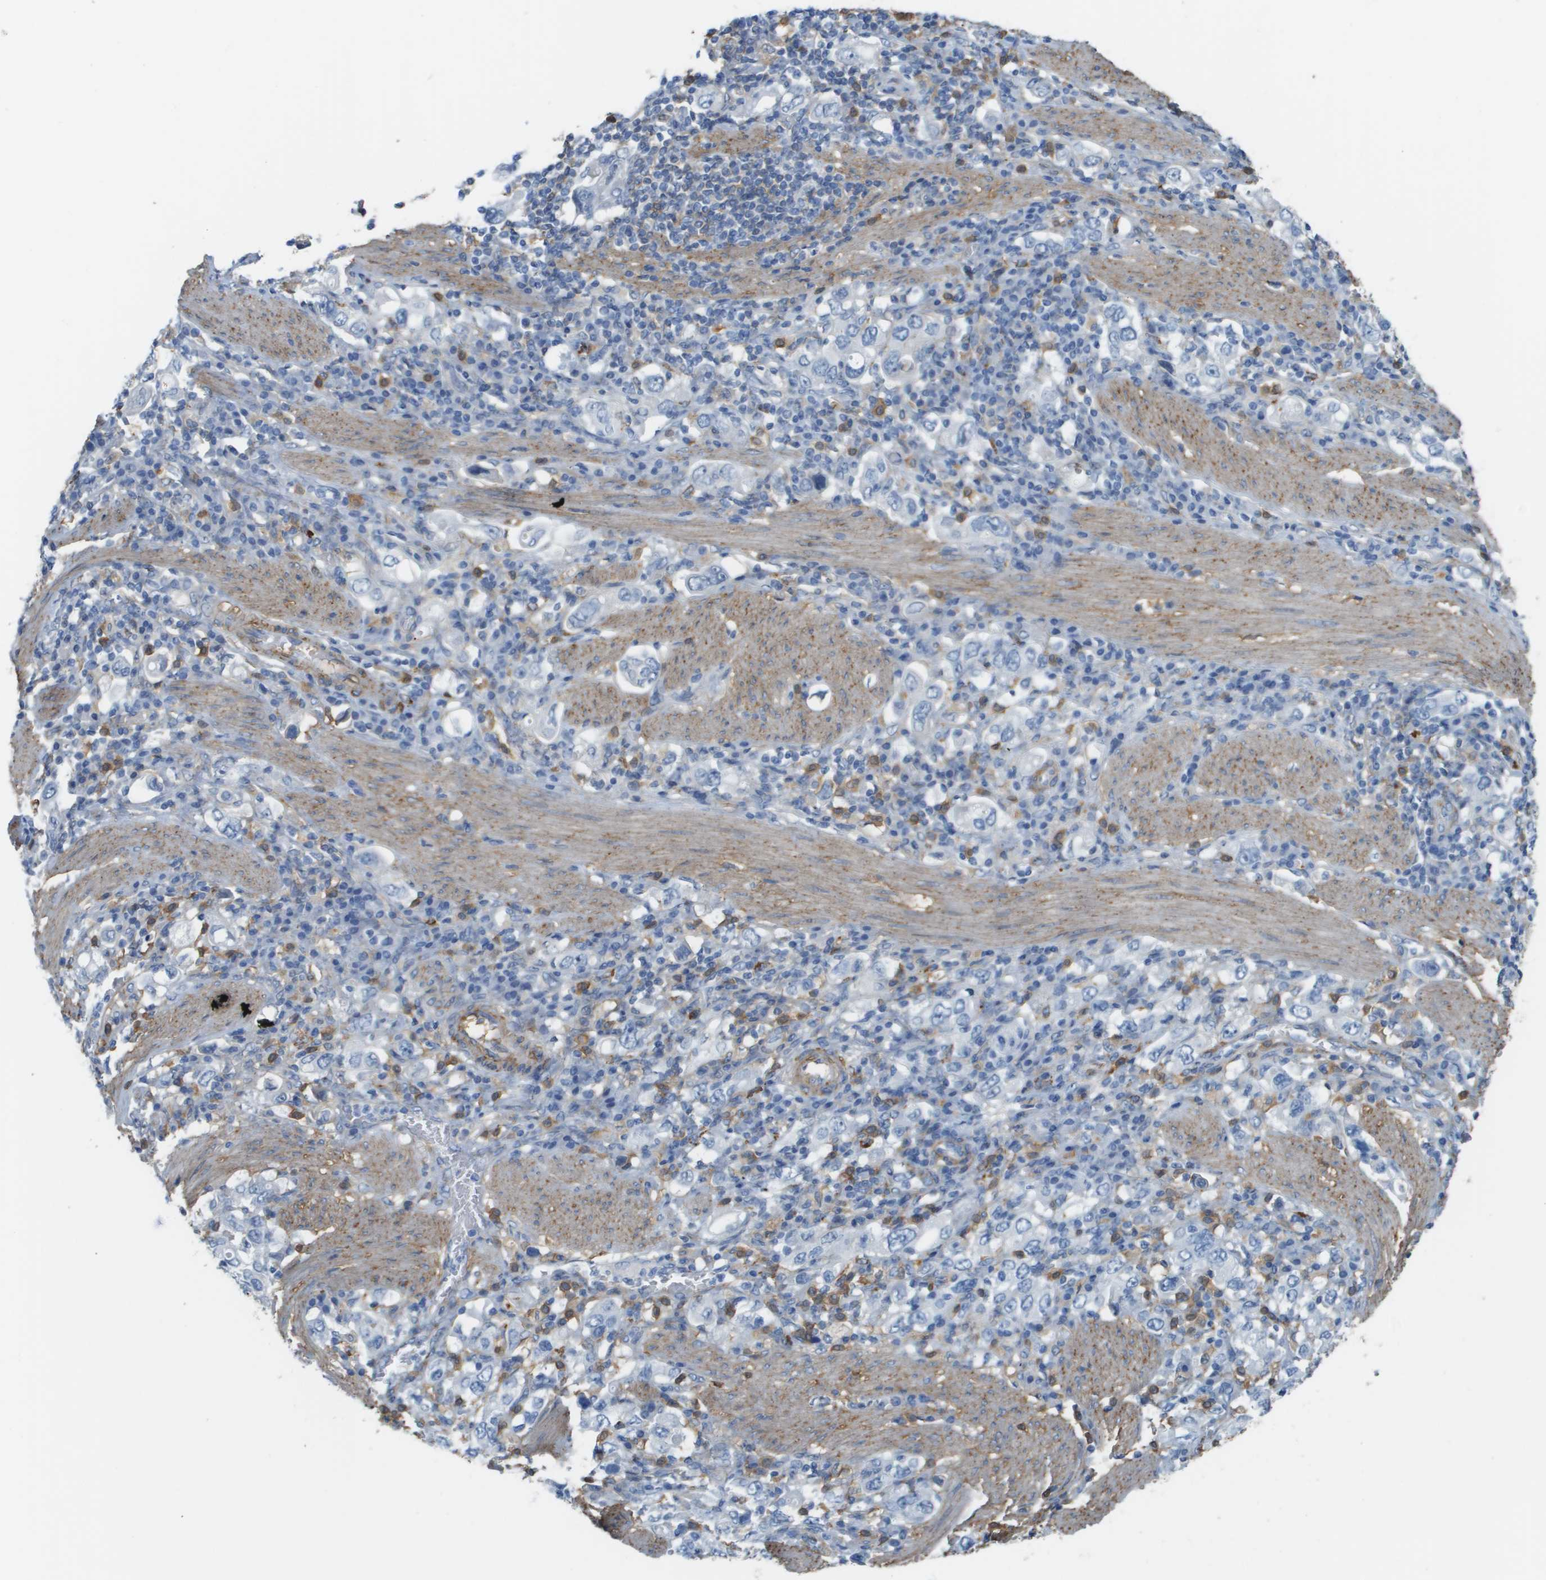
{"staining": {"intensity": "negative", "quantity": "none", "location": "none"}, "tissue": "stomach cancer", "cell_type": "Tumor cells", "image_type": "cancer", "snomed": [{"axis": "morphology", "description": "Adenocarcinoma, NOS"}, {"axis": "topography", "description": "Stomach, upper"}], "caption": "Image shows no significant protein staining in tumor cells of stomach cancer (adenocarcinoma).", "gene": "ZBTB43", "patient": {"sex": "male", "age": 62}}